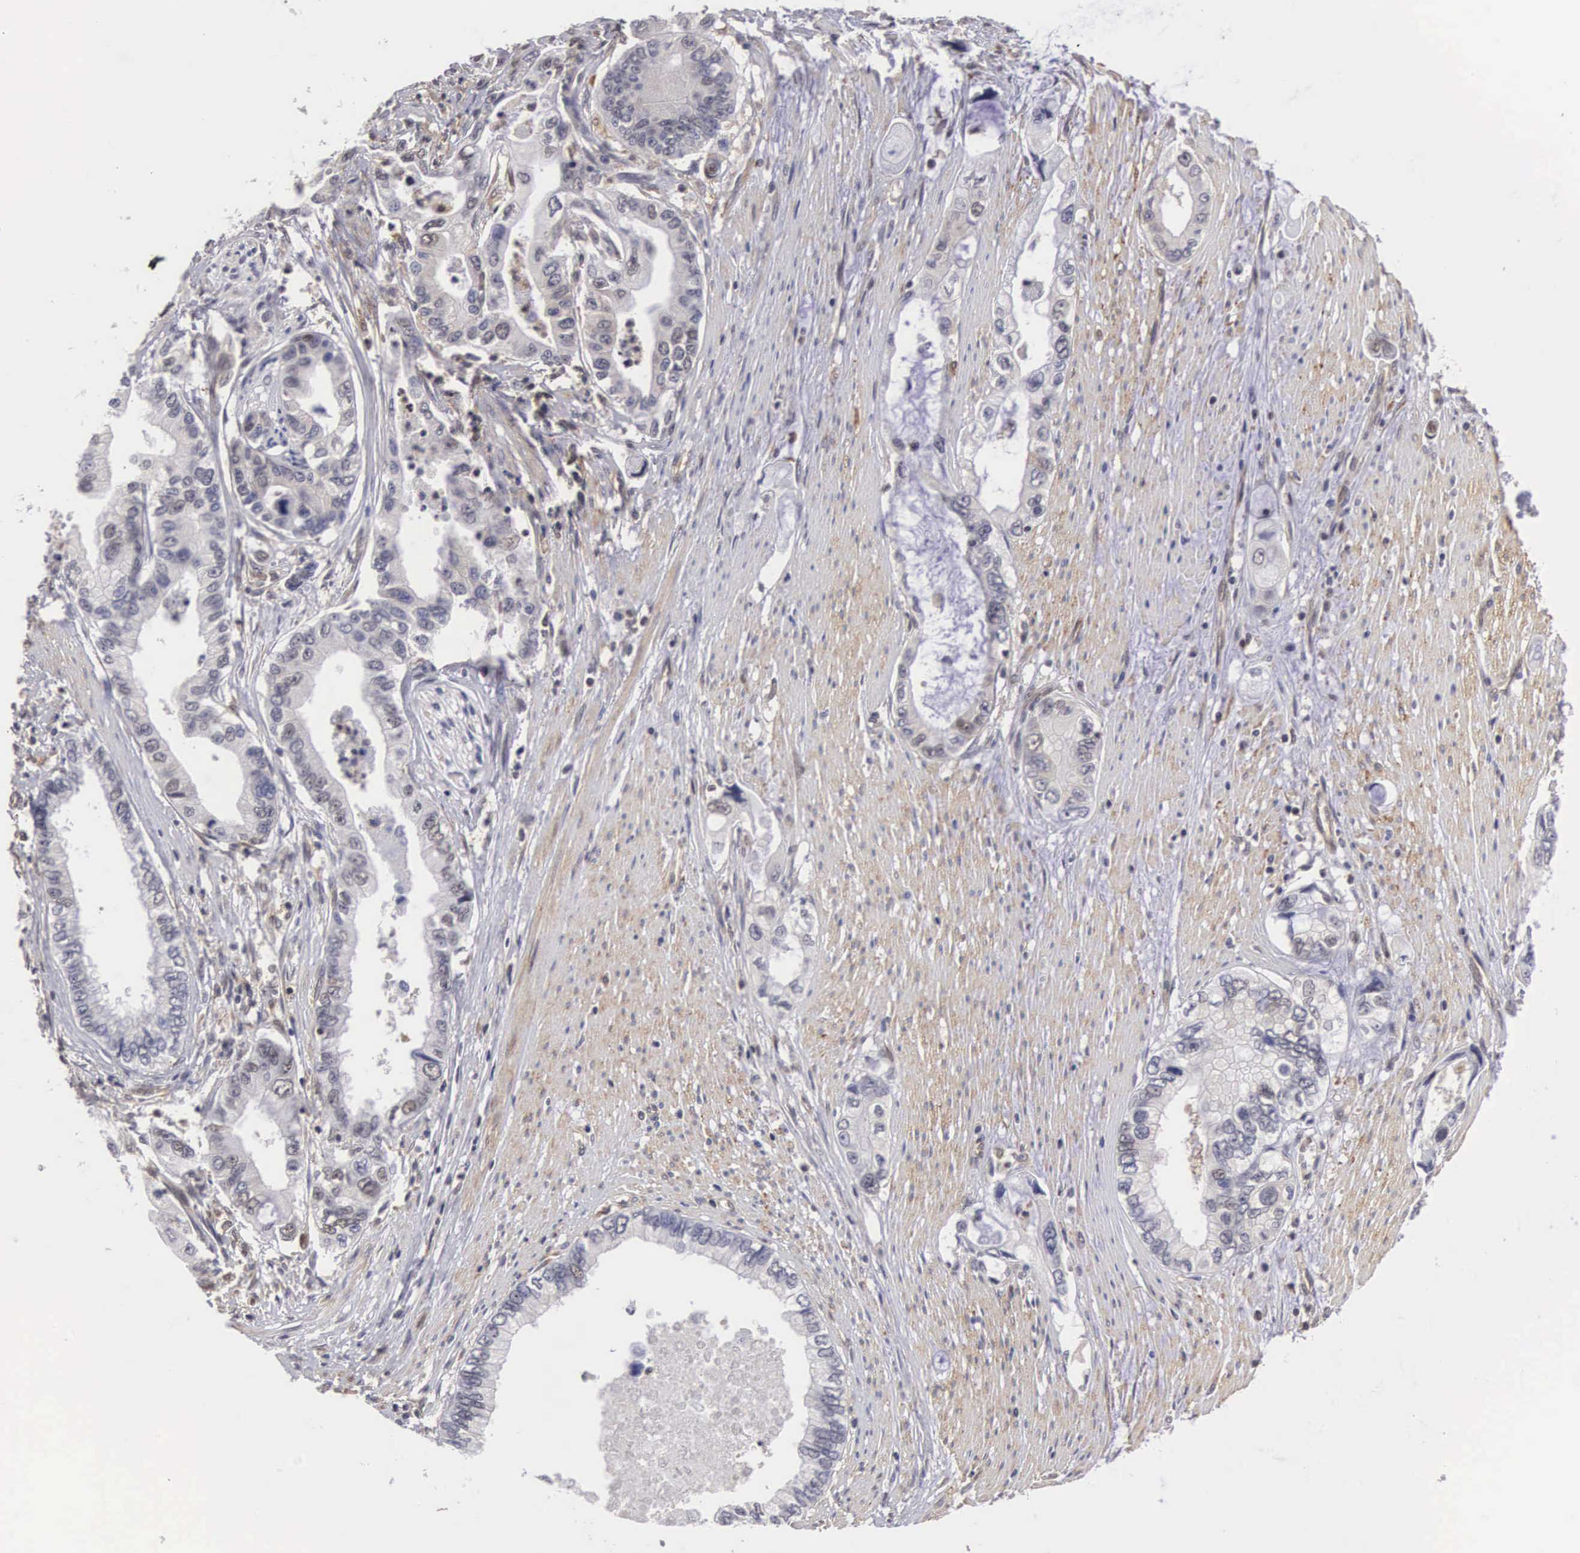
{"staining": {"intensity": "weak", "quantity": "25%-75%", "location": "cytoplasmic/membranous,nuclear"}, "tissue": "pancreatic cancer", "cell_type": "Tumor cells", "image_type": "cancer", "snomed": [{"axis": "morphology", "description": "Adenocarcinoma, NOS"}, {"axis": "topography", "description": "Pancreas"}, {"axis": "topography", "description": "Stomach, upper"}], "caption": "Adenocarcinoma (pancreatic) tissue demonstrates weak cytoplasmic/membranous and nuclear expression in about 25%-75% of tumor cells", "gene": "ADSL", "patient": {"sex": "male", "age": 77}}